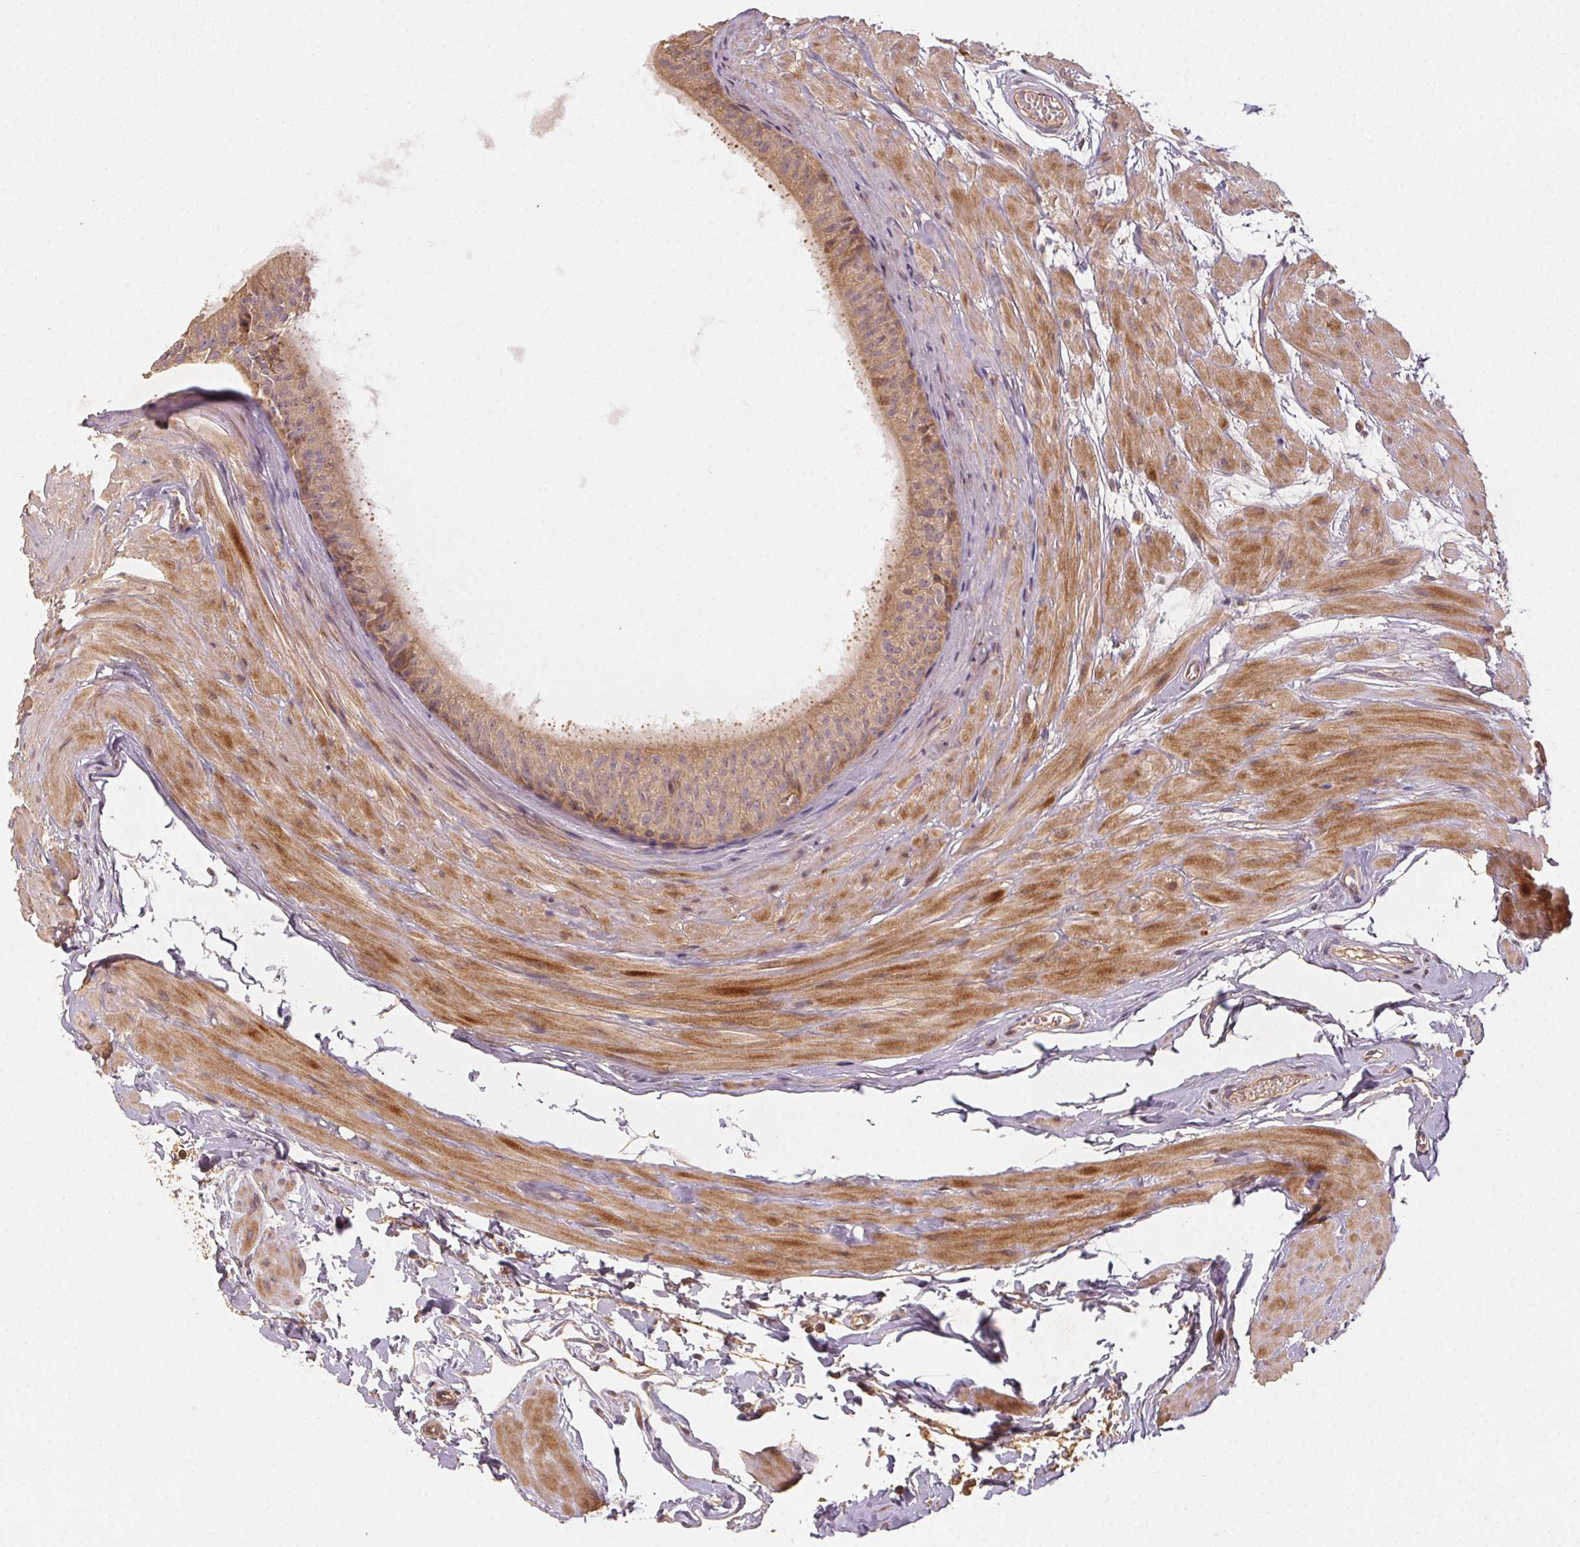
{"staining": {"intensity": "moderate", "quantity": ">75%", "location": "cytoplasmic/membranous"}, "tissue": "epididymis", "cell_type": "Glandular cells", "image_type": "normal", "snomed": [{"axis": "morphology", "description": "Normal tissue, NOS"}, {"axis": "topography", "description": "Epididymis"}], "caption": "This is a micrograph of IHC staining of normal epididymis, which shows moderate expression in the cytoplasmic/membranous of glandular cells.", "gene": "RALA", "patient": {"sex": "male", "age": 33}}